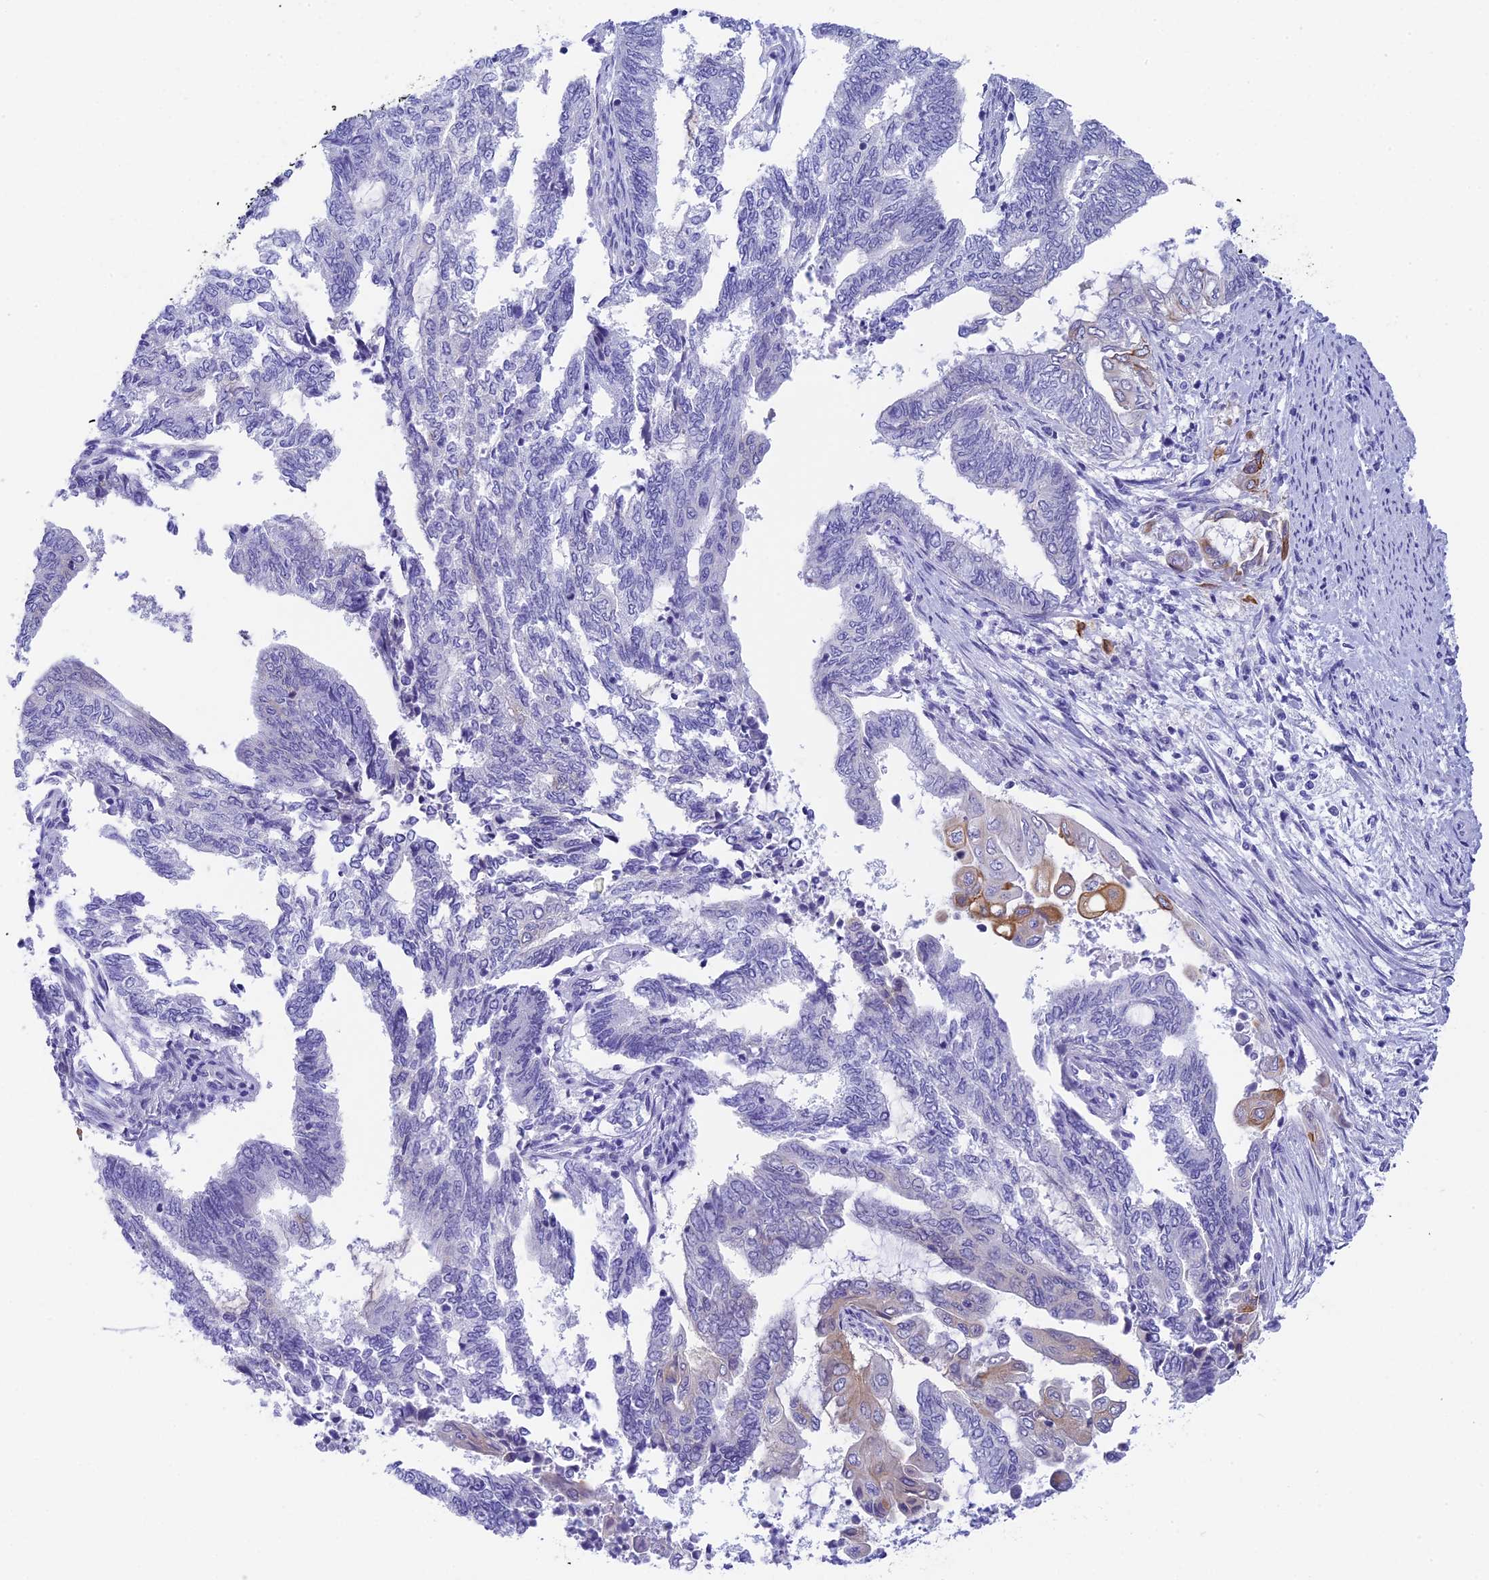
{"staining": {"intensity": "moderate", "quantity": "<25%", "location": "cytoplasmic/membranous"}, "tissue": "endometrial cancer", "cell_type": "Tumor cells", "image_type": "cancer", "snomed": [{"axis": "morphology", "description": "Adenocarcinoma, NOS"}, {"axis": "topography", "description": "Uterus"}, {"axis": "topography", "description": "Endometrium"}], "caption": "A brown stain shows moderate cytoplasmic/membranous staining of a protein in human adenocarcinoma (endometrial) tumor cells.", "gene": "TACSTD2", "patient": {"sex": "female", "age": 70}}